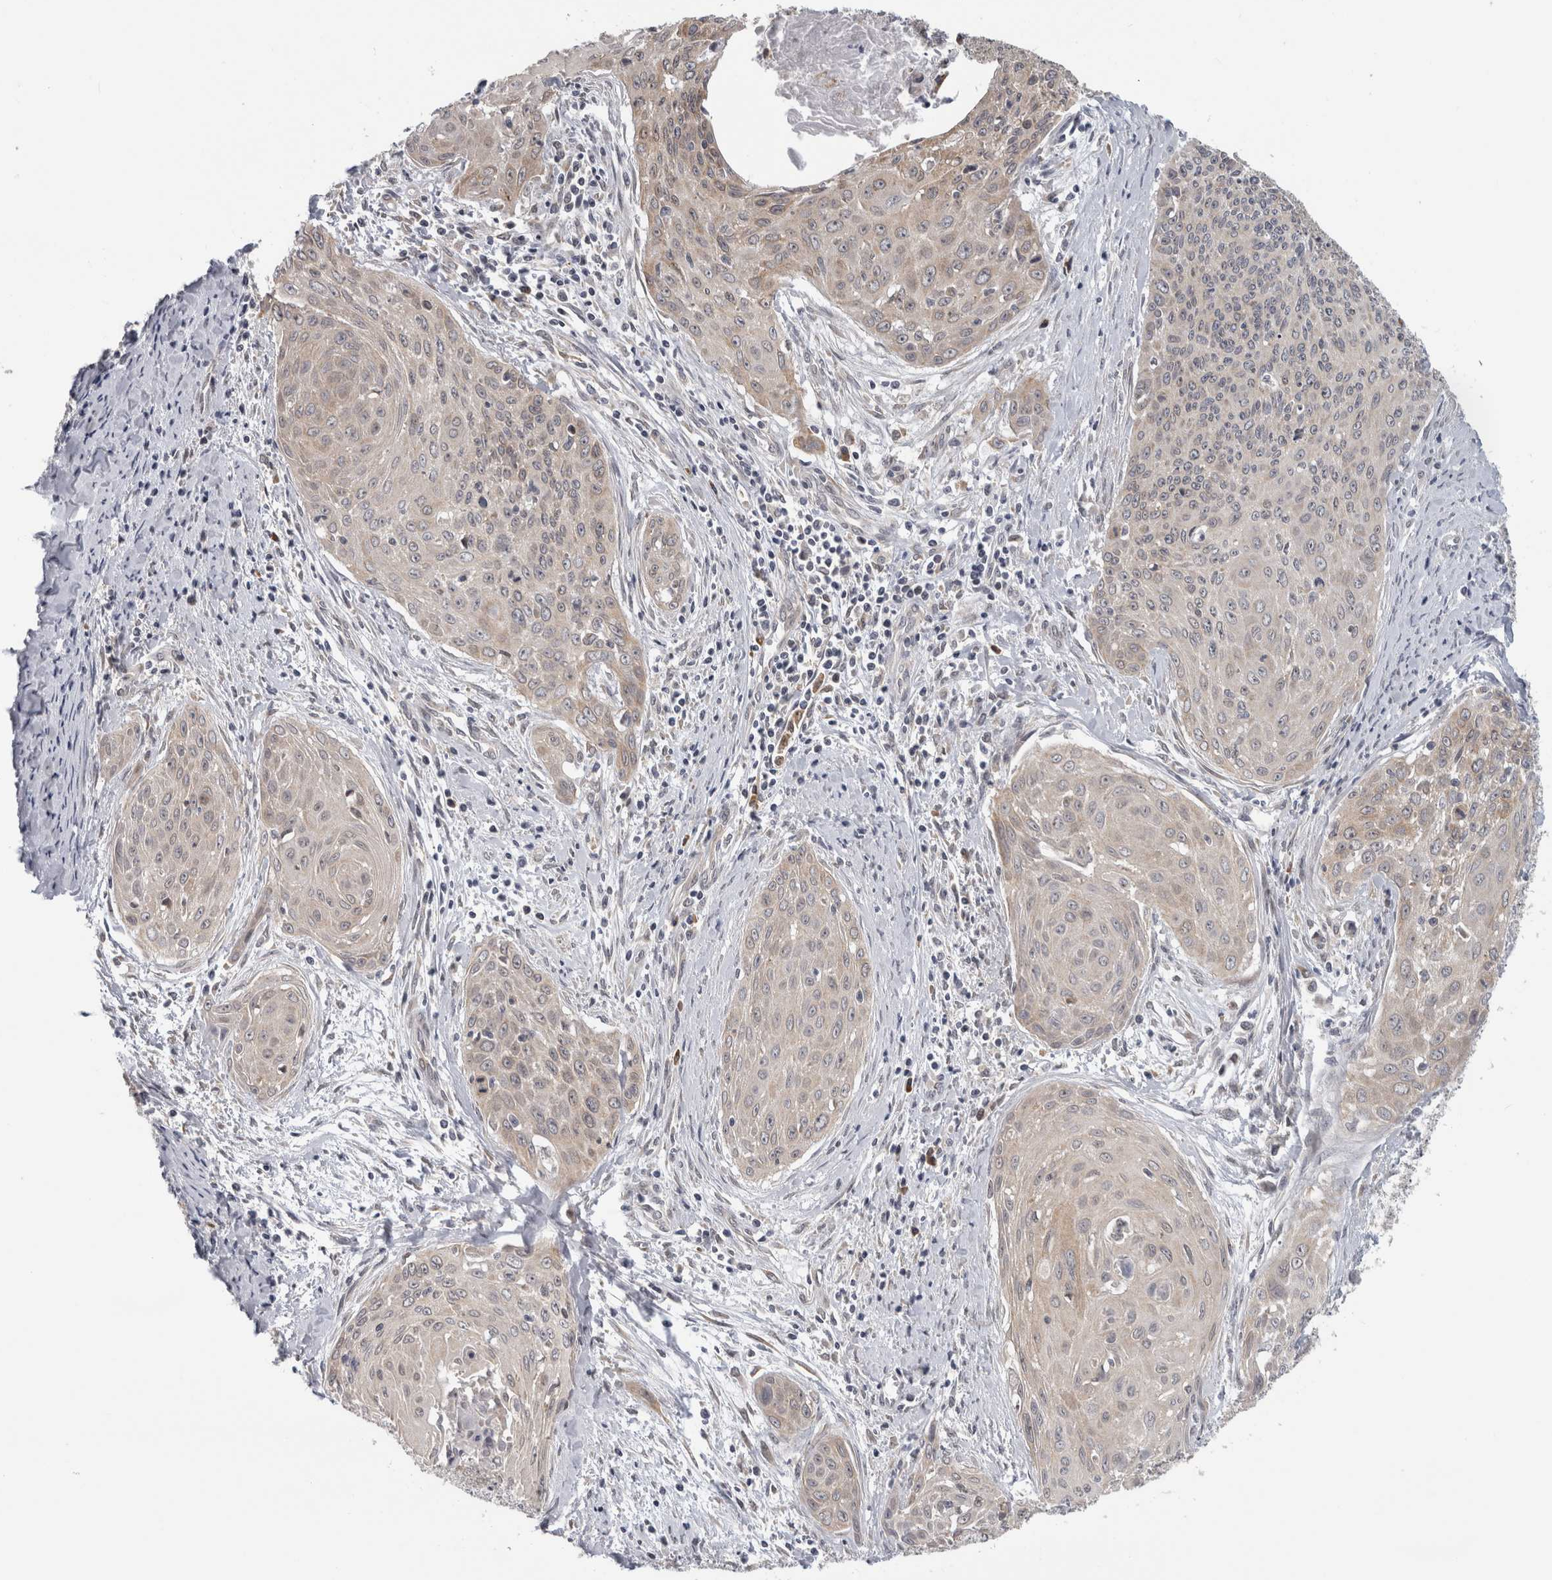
{"staining": {"intensity": "weak", "quantity": "<25%", "location": "cytoplasmic/membranous"}, "tissue": "cervical cancer", "cell_type": "Tumor cells", "image_type": "cancer", "snomed": [{"axis": "morphology", "description": "Squamous cell carcinoma, NOS"}, {"axis": "topography", "description": "Cervix"}], "caption": "The photomicrograph shows no staining of tumor cells in cervical cancer (squamous cell carcinoma).", "gene": "TMEM242", "patient": {"sex": "female", "age": 55}}